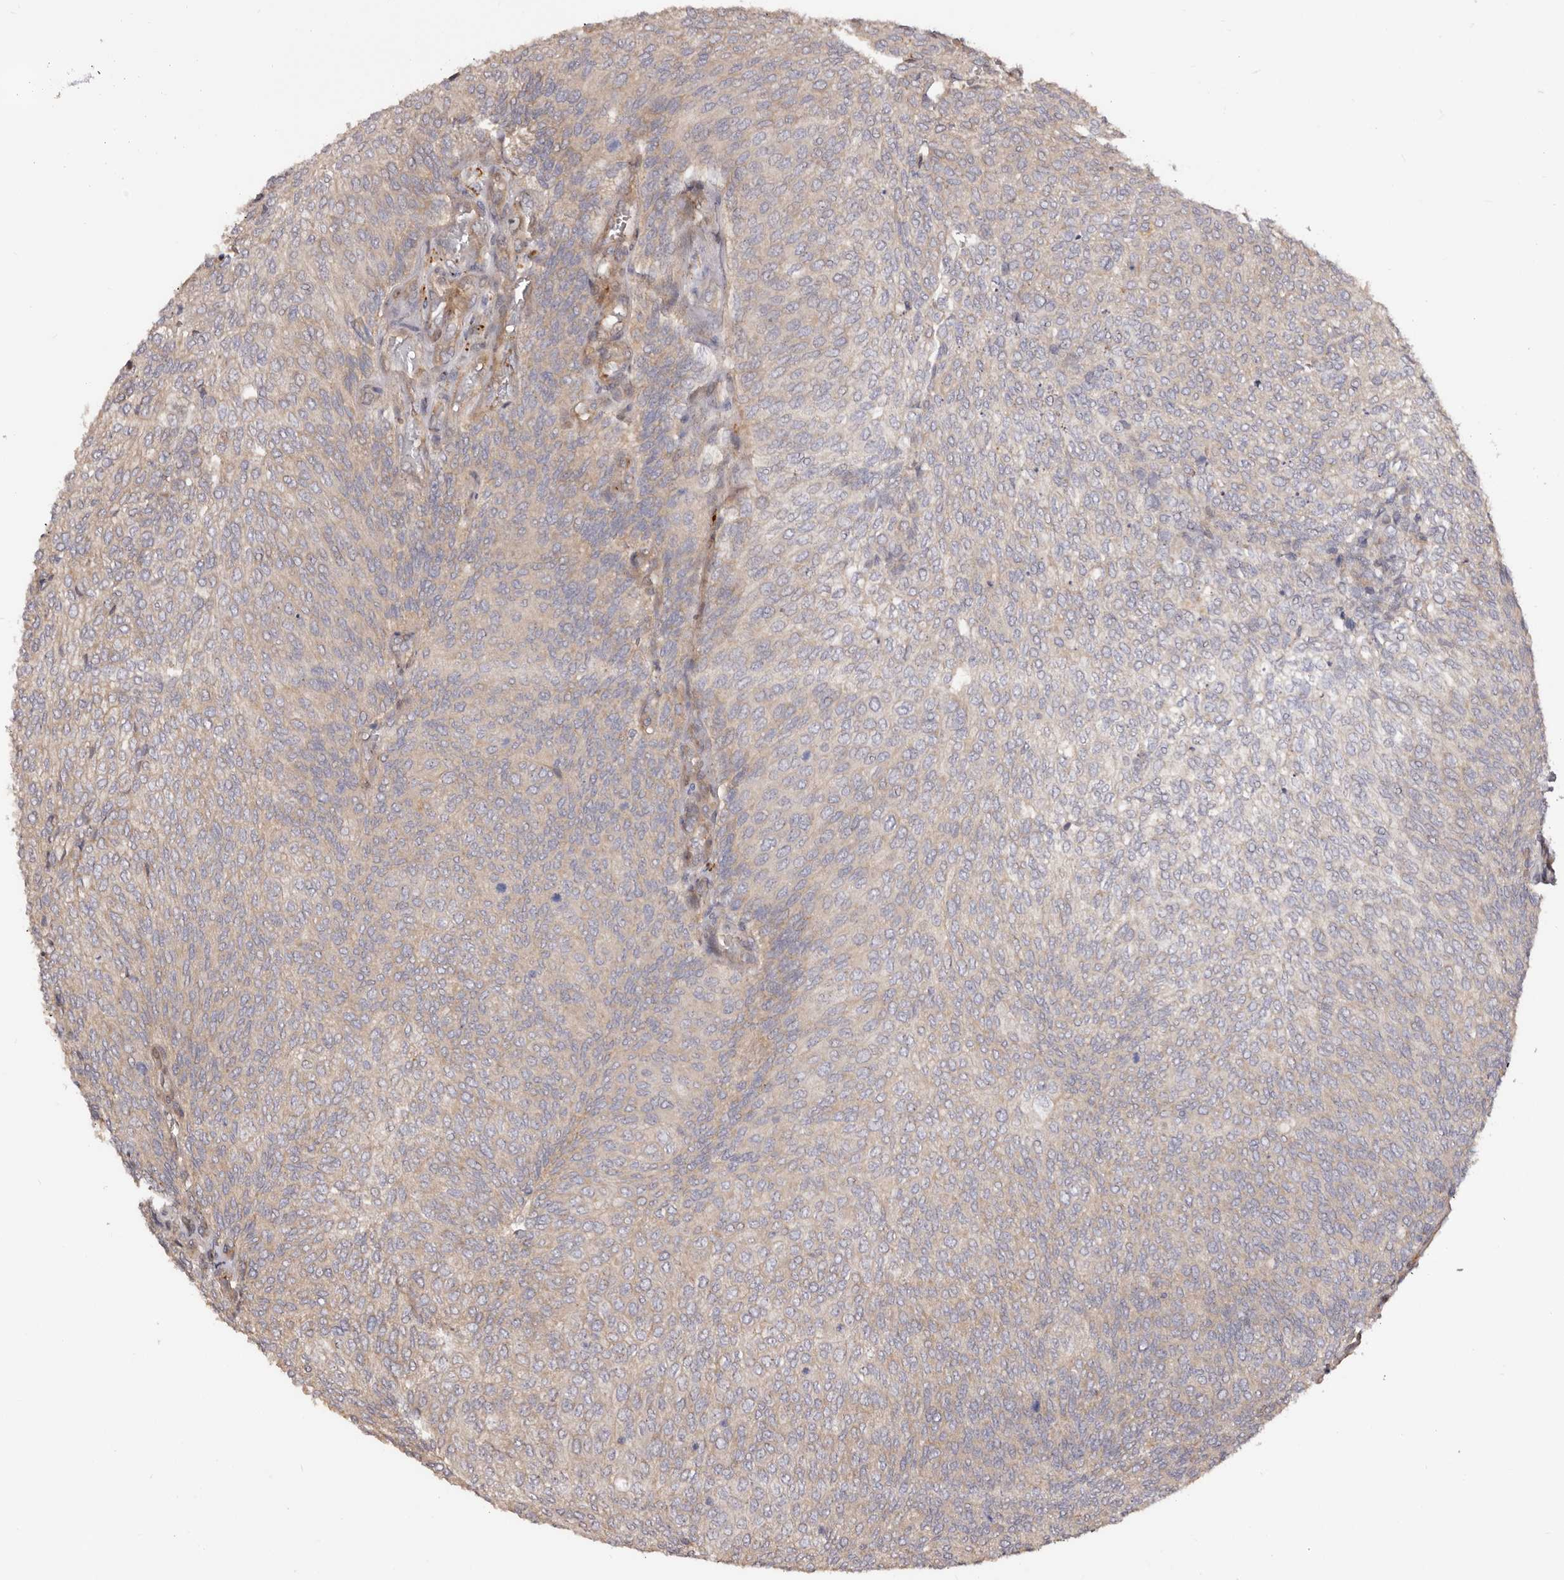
{"staining": {"intensity": "weak", "quantity": "25%-75%", "location": "cytoplasmic/membranous"}, "tissue": "urothelial cancer", "cell_type": "Tumor cells", "image_type": "cancer", "snomed": [{"axis": "morphology", "description": "Urothelial carcinoma, Low grade"}, {"axis": "topography", "description": "Urinary bladder"}], "caption": "Immunohistochemistry staining of urothelial cancer, which reveals low levels of weak cytoplasmic/membranous expression in approximately 25%-75% of tumor cells indicating weak cytoplasmic/membranous protein positivity. The staining was performed using DAB (3,3'-diaminobenzidine) (brown) for protein detection and nuclei were counterstained in hematoxylin (blue).", "gene": "GTPBP1", "patient": {"sex": "female", "age": 79}}